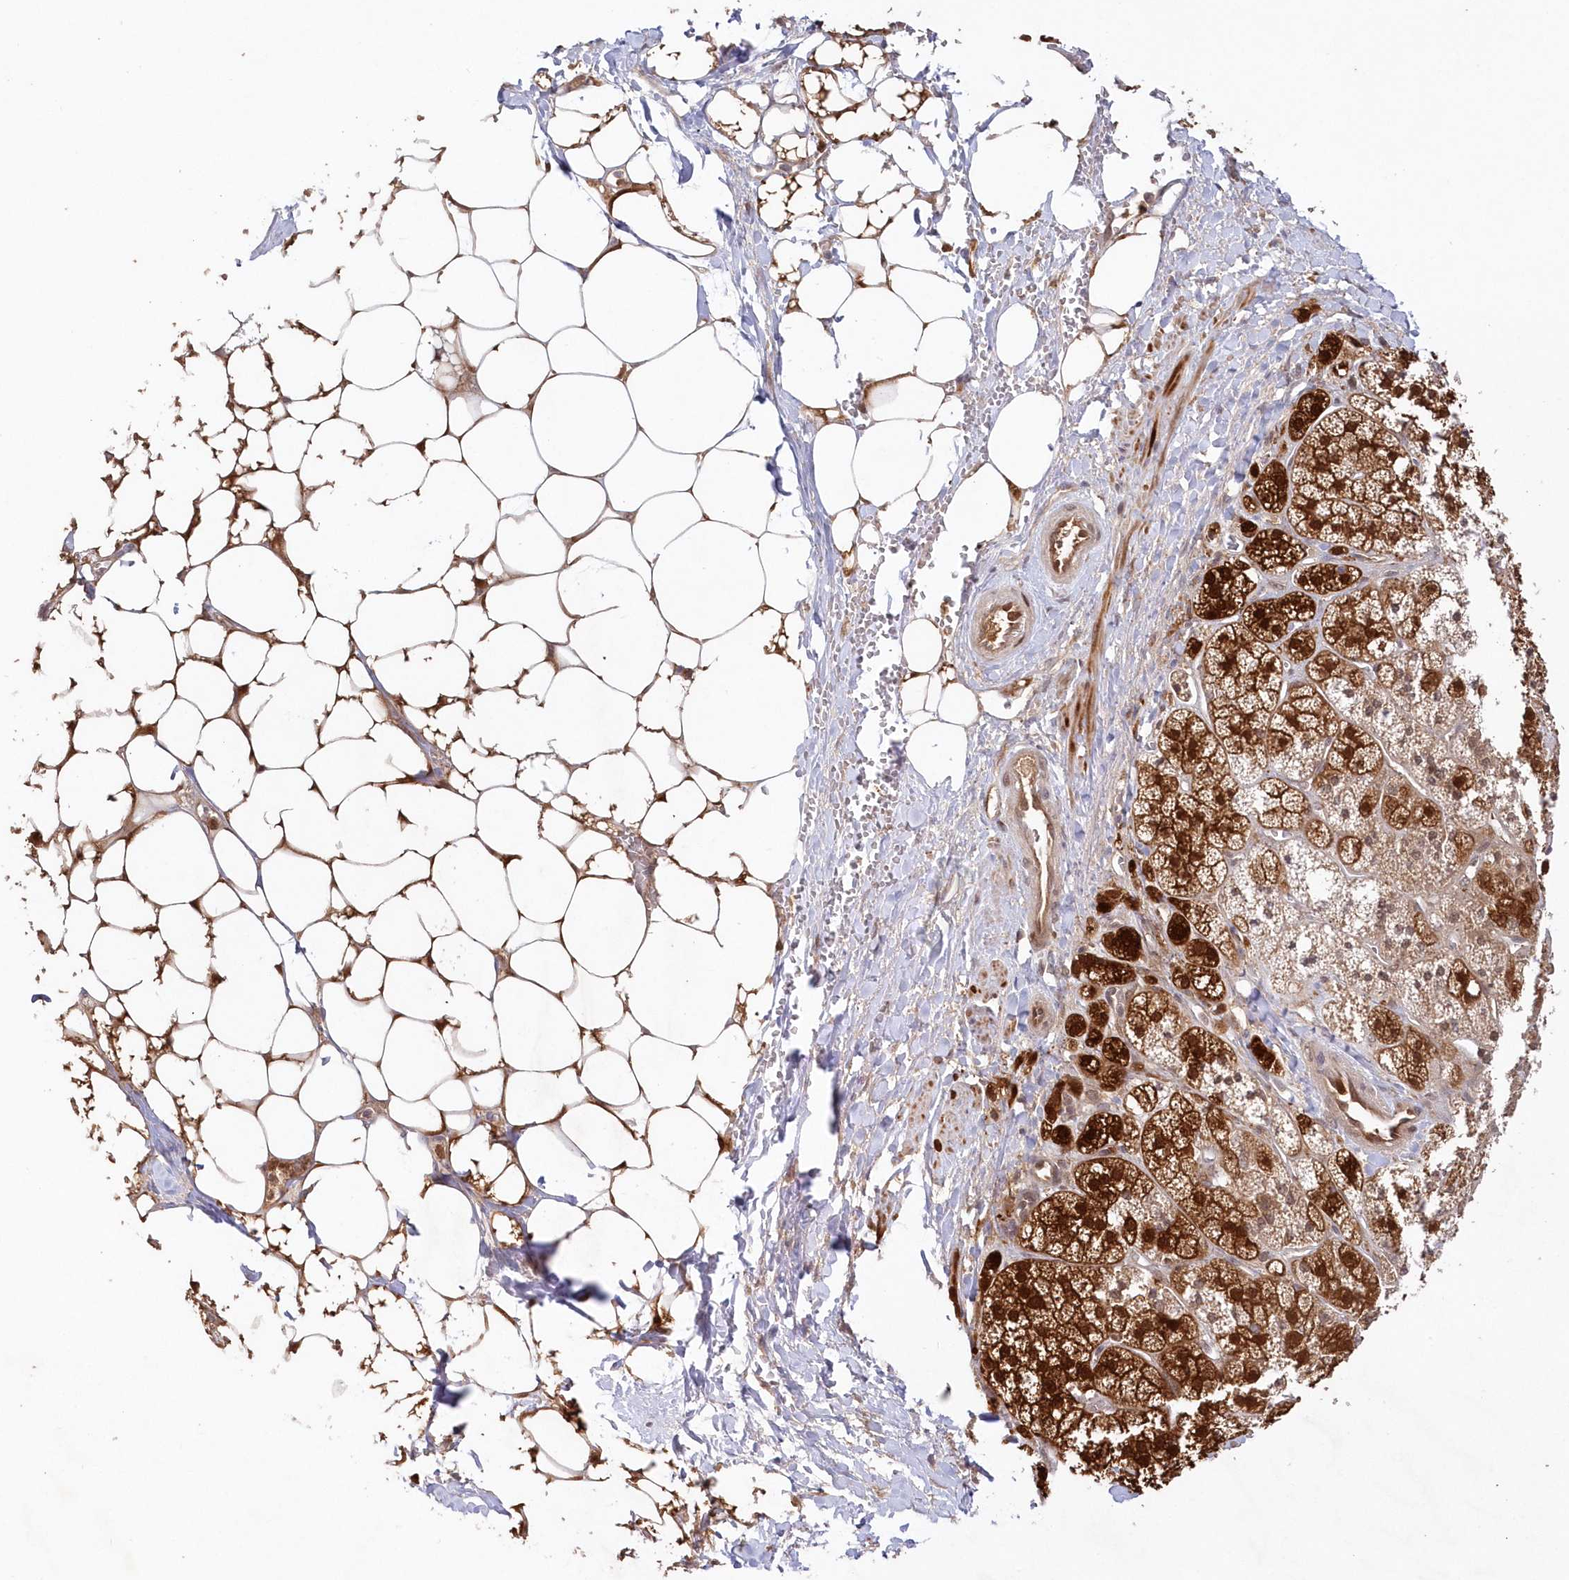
{"staining": {"intensity": "strong", "quantity": ">75%", "location": "cytoplasmic/membranous,nuclear"}, "tissue": "adrenal gland", "cell_type": "Glandular cells", "image_type": "normal", "snomed": [{"axis": "morphology", "description": "Normal tissue, NOS"}, {"axis": "topography", "description": "Adrenal gland"}], "caption": "This is a histology image of immunohistochemistry (IHC) staining of benign adrenal gland, which shows strong staining in the cytoplasmic/membranous,nuclear of glandular cells.", "gene": "GBE1", "patient": {"sex": "male", "age": 56}}